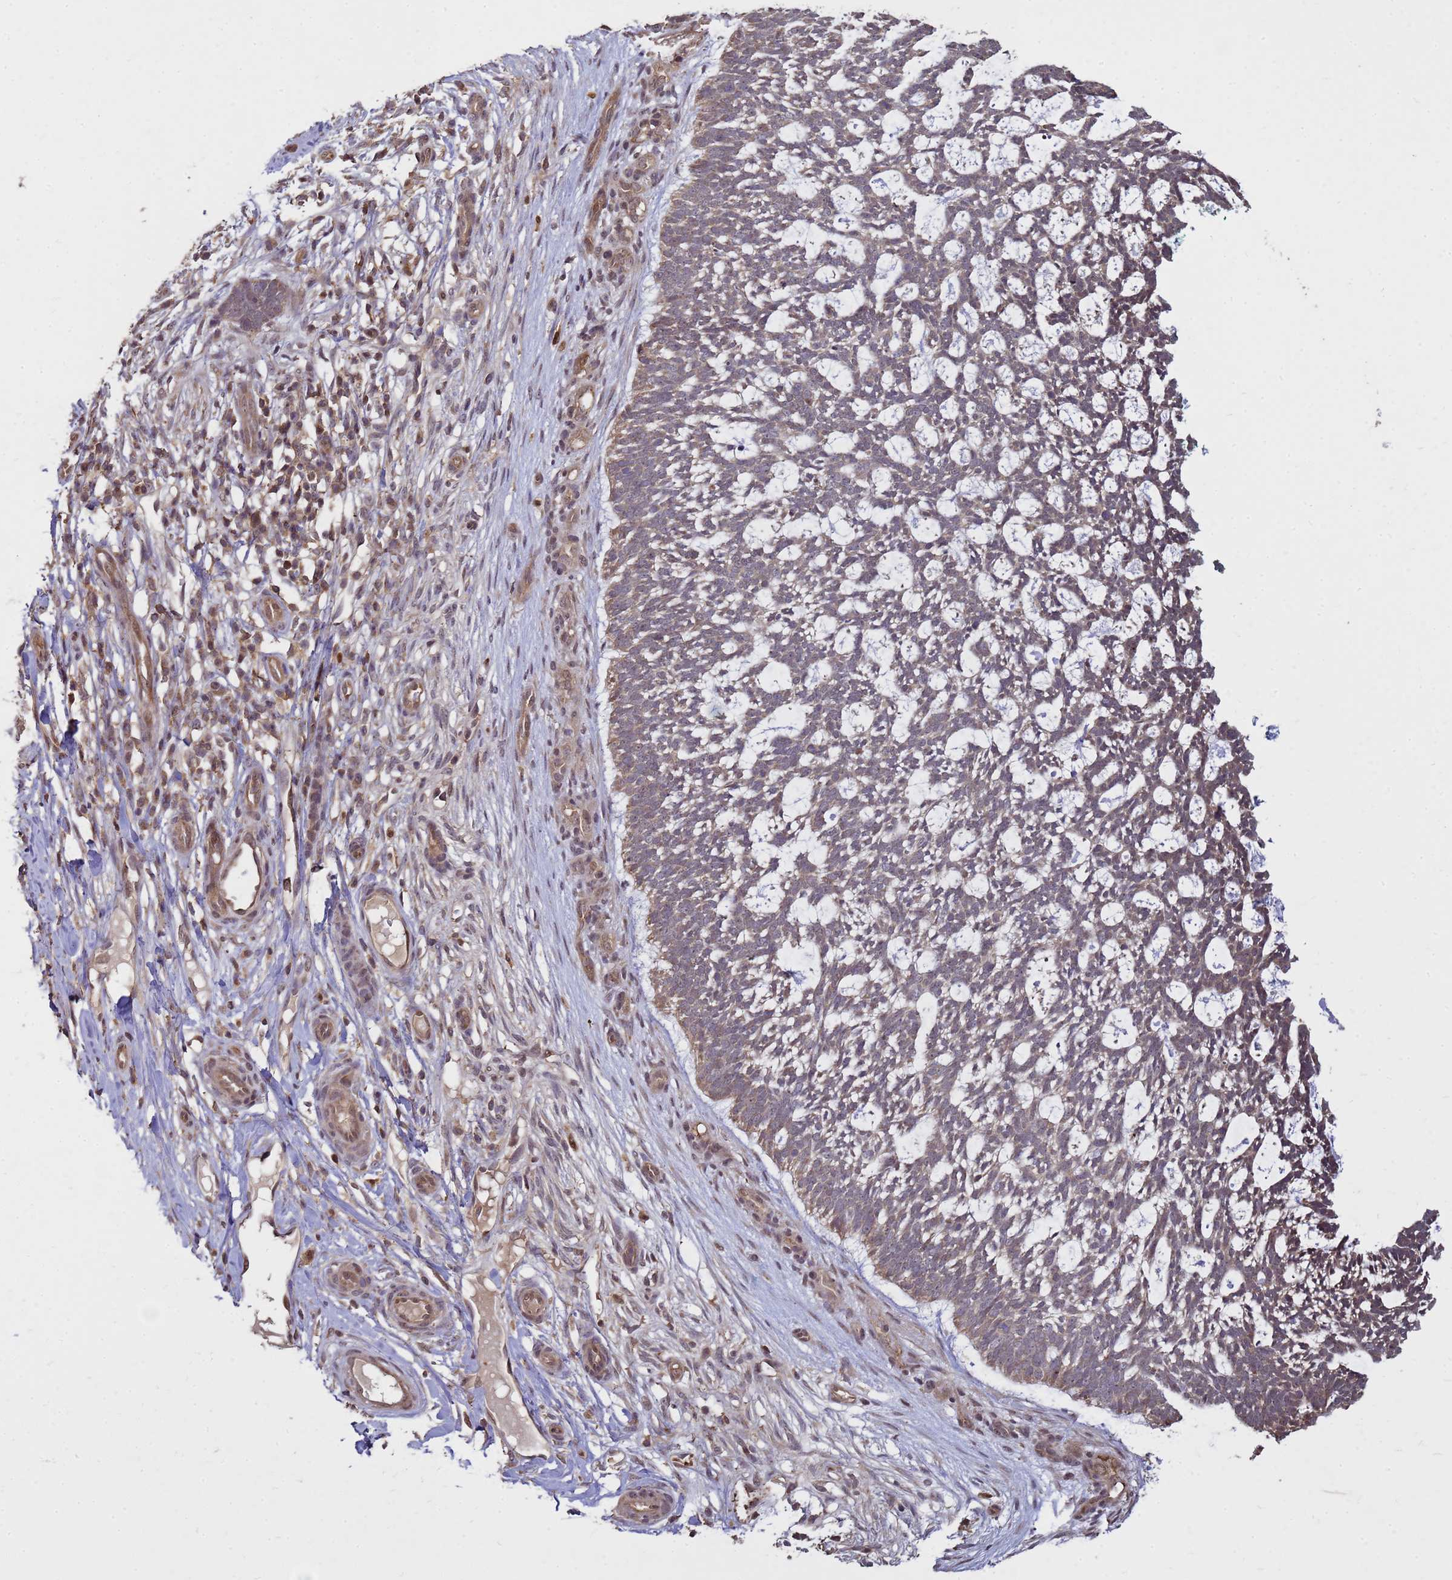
{"staining": {"intensity": "weak", "quantity": "25%-75%", "location": "cytoplasmic/membranous"}, "tissue": "skin cancer", "cell_type": "Tumor cells", "image_type": "cancer", "snomed": [{"axis": "morphology", "description": "Basal cell carcinoma"}, {"axis": "topography", "description": "Skin"}], "caption": "Weak cytoplasmic/membranous positivity for a protein is identified in about 25%-75% of tumor cells of skin basal cell carcinoma using IHC.", "gene": "CRBN", "patient": {"sex": "male", "age": 88}}